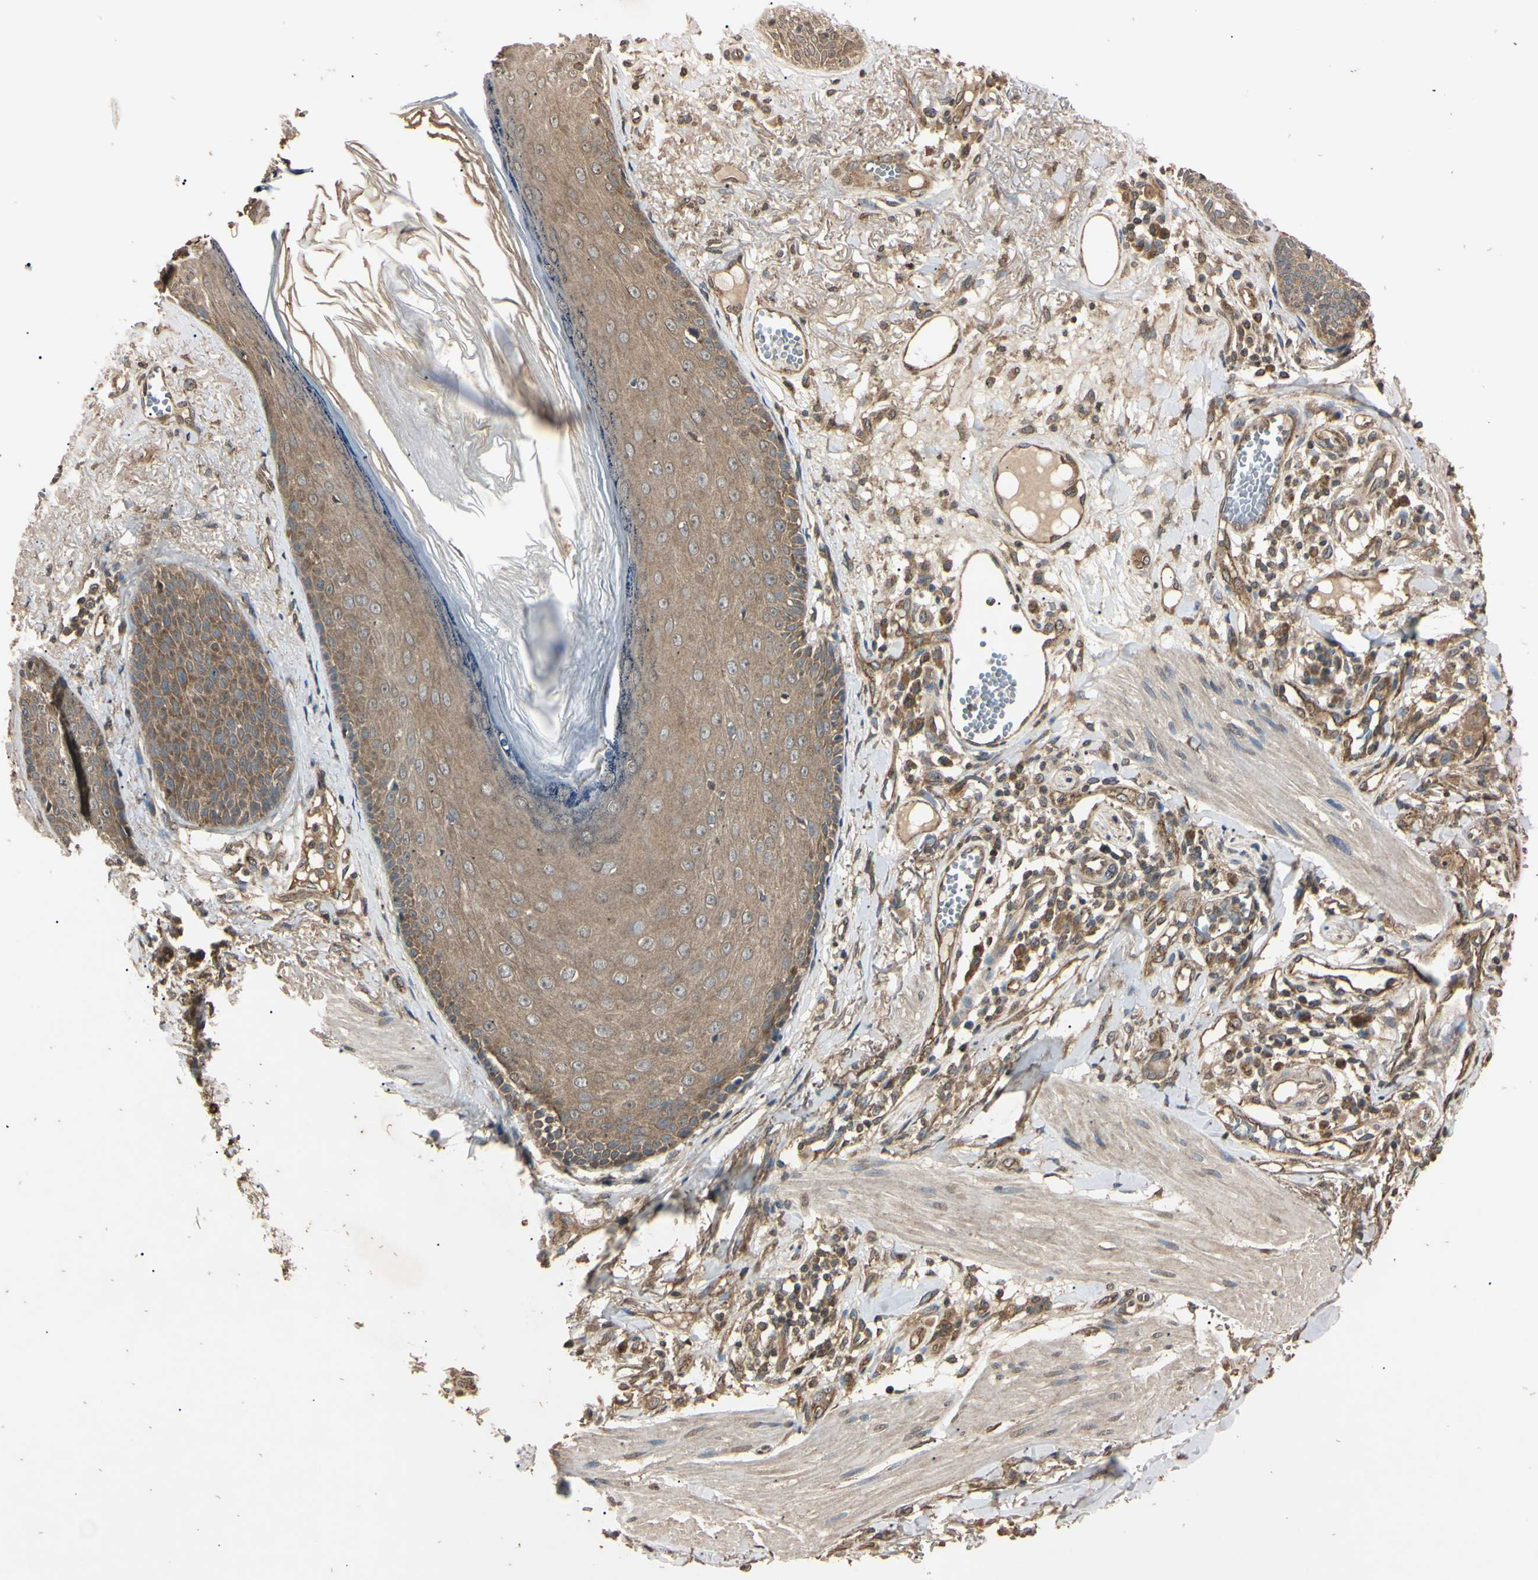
{"staining": {"intensity": "moderate", "quantity": "25%-75%", "location": "cytoplasmic/membranous"}, "tissue": "skin cancer", "cell_type": "Tumor cells", "image_type": "cancer", "snomed": [{"axis": "morphology", "description": "Normal tissue, NOS"}, {"axis": "morphology", "description": "Basal cell carcinoma"}, {"axis": "topography", "description": "Skin"}], "caption": "Moderate cytoplasmic/membranous protein positivity is present in about 25%-75% of tumor cells in basal cell carcinoma (skin).", "gene": "EPN1", "patient": {"sex": "male", "age": 52}}